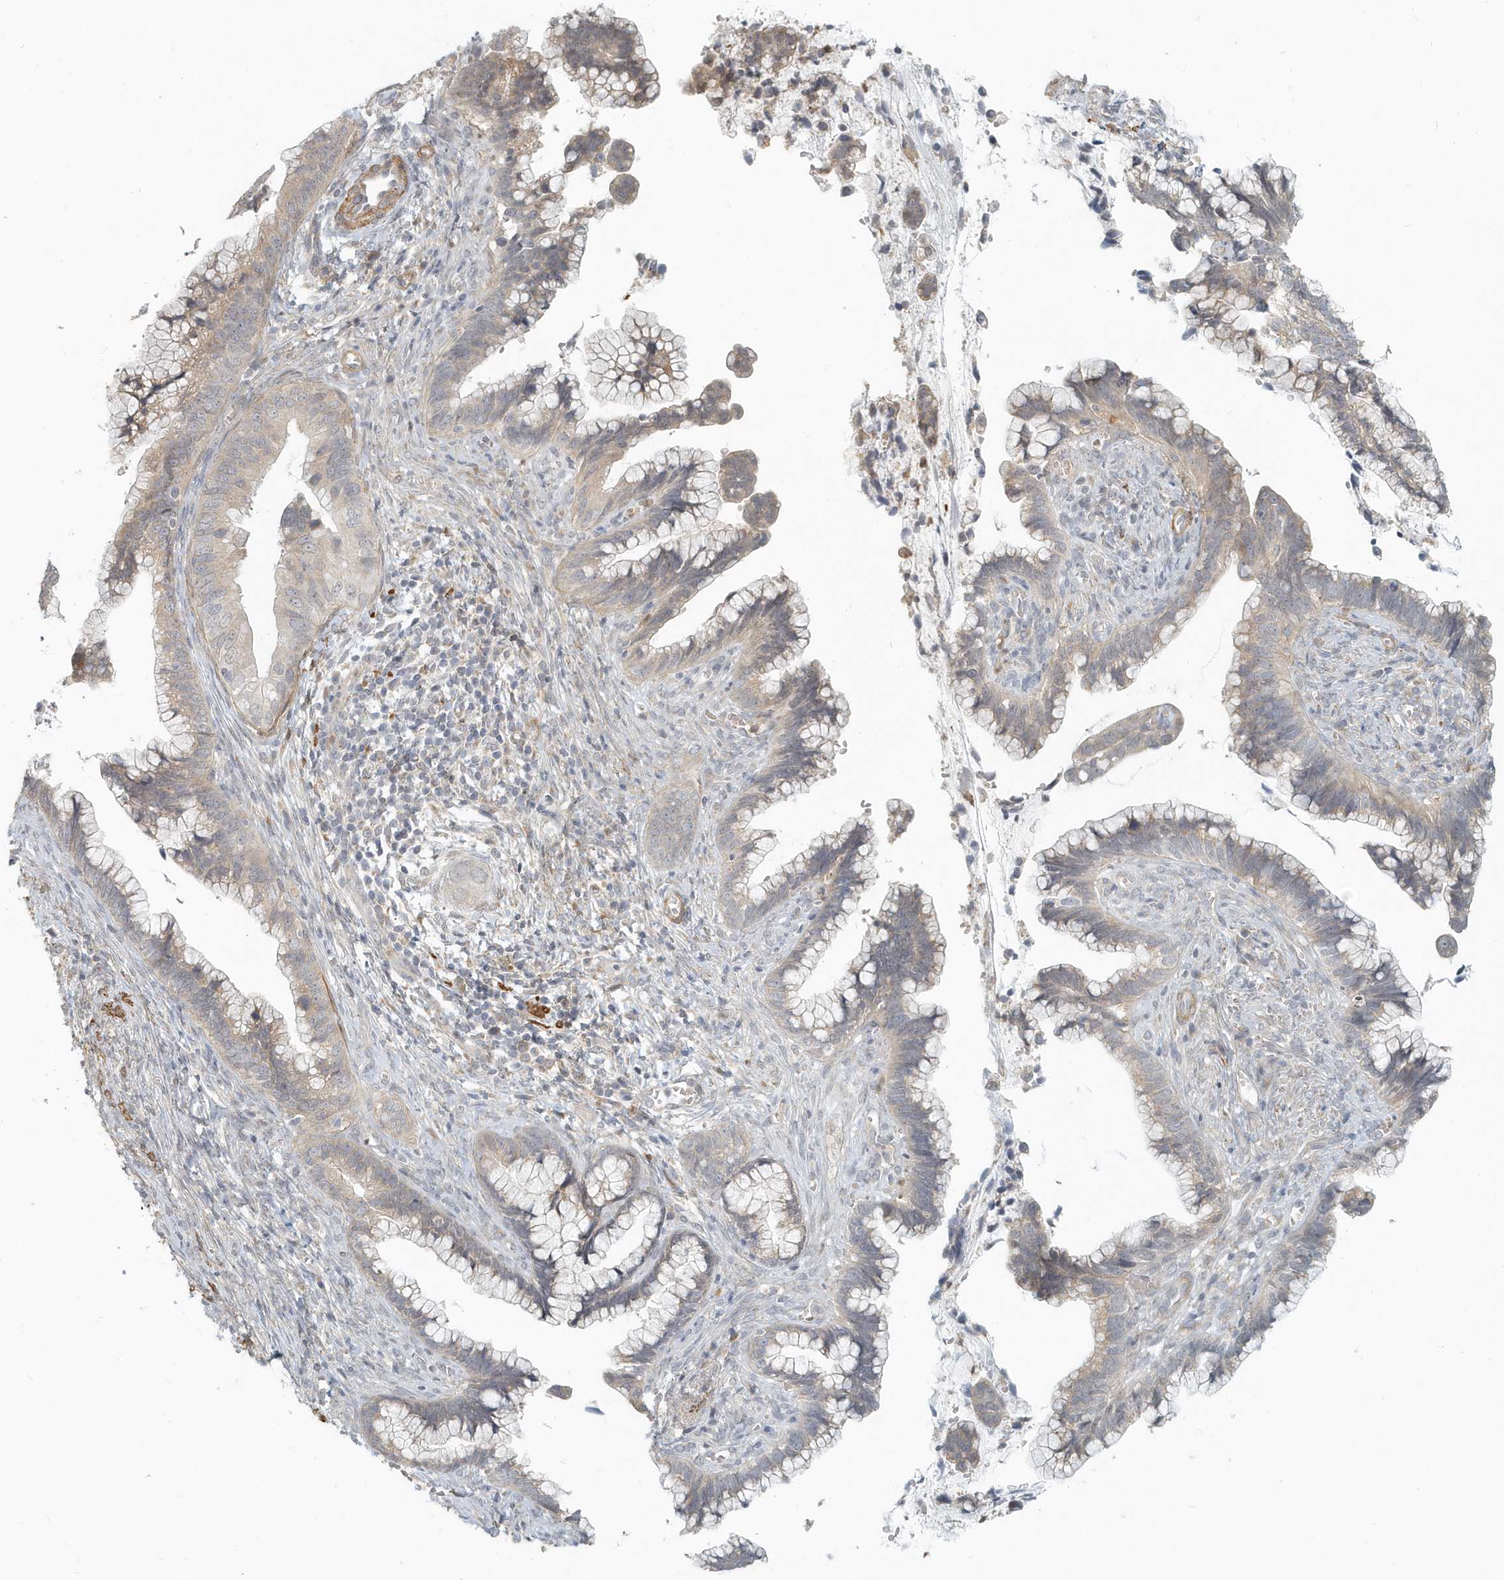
{"staining": {"intensity": "weak", "quantity": "<25%", "location": "cytoplasmic/membranous"}, "tissue": "cervical cancer", "cell_type": "Tumor cells", "image_type": "cancer", "snomed": [{"axis": "morphology", "description": "Adenocarcinoma, NOS"}, {"axis": "topography", "description": "Cervix"}], "caption": "Tumor cells show no significant expression in cervical adenocarcinoma.", "gene": "NAPB", "patient": {"sex": "female", "age": 44}}